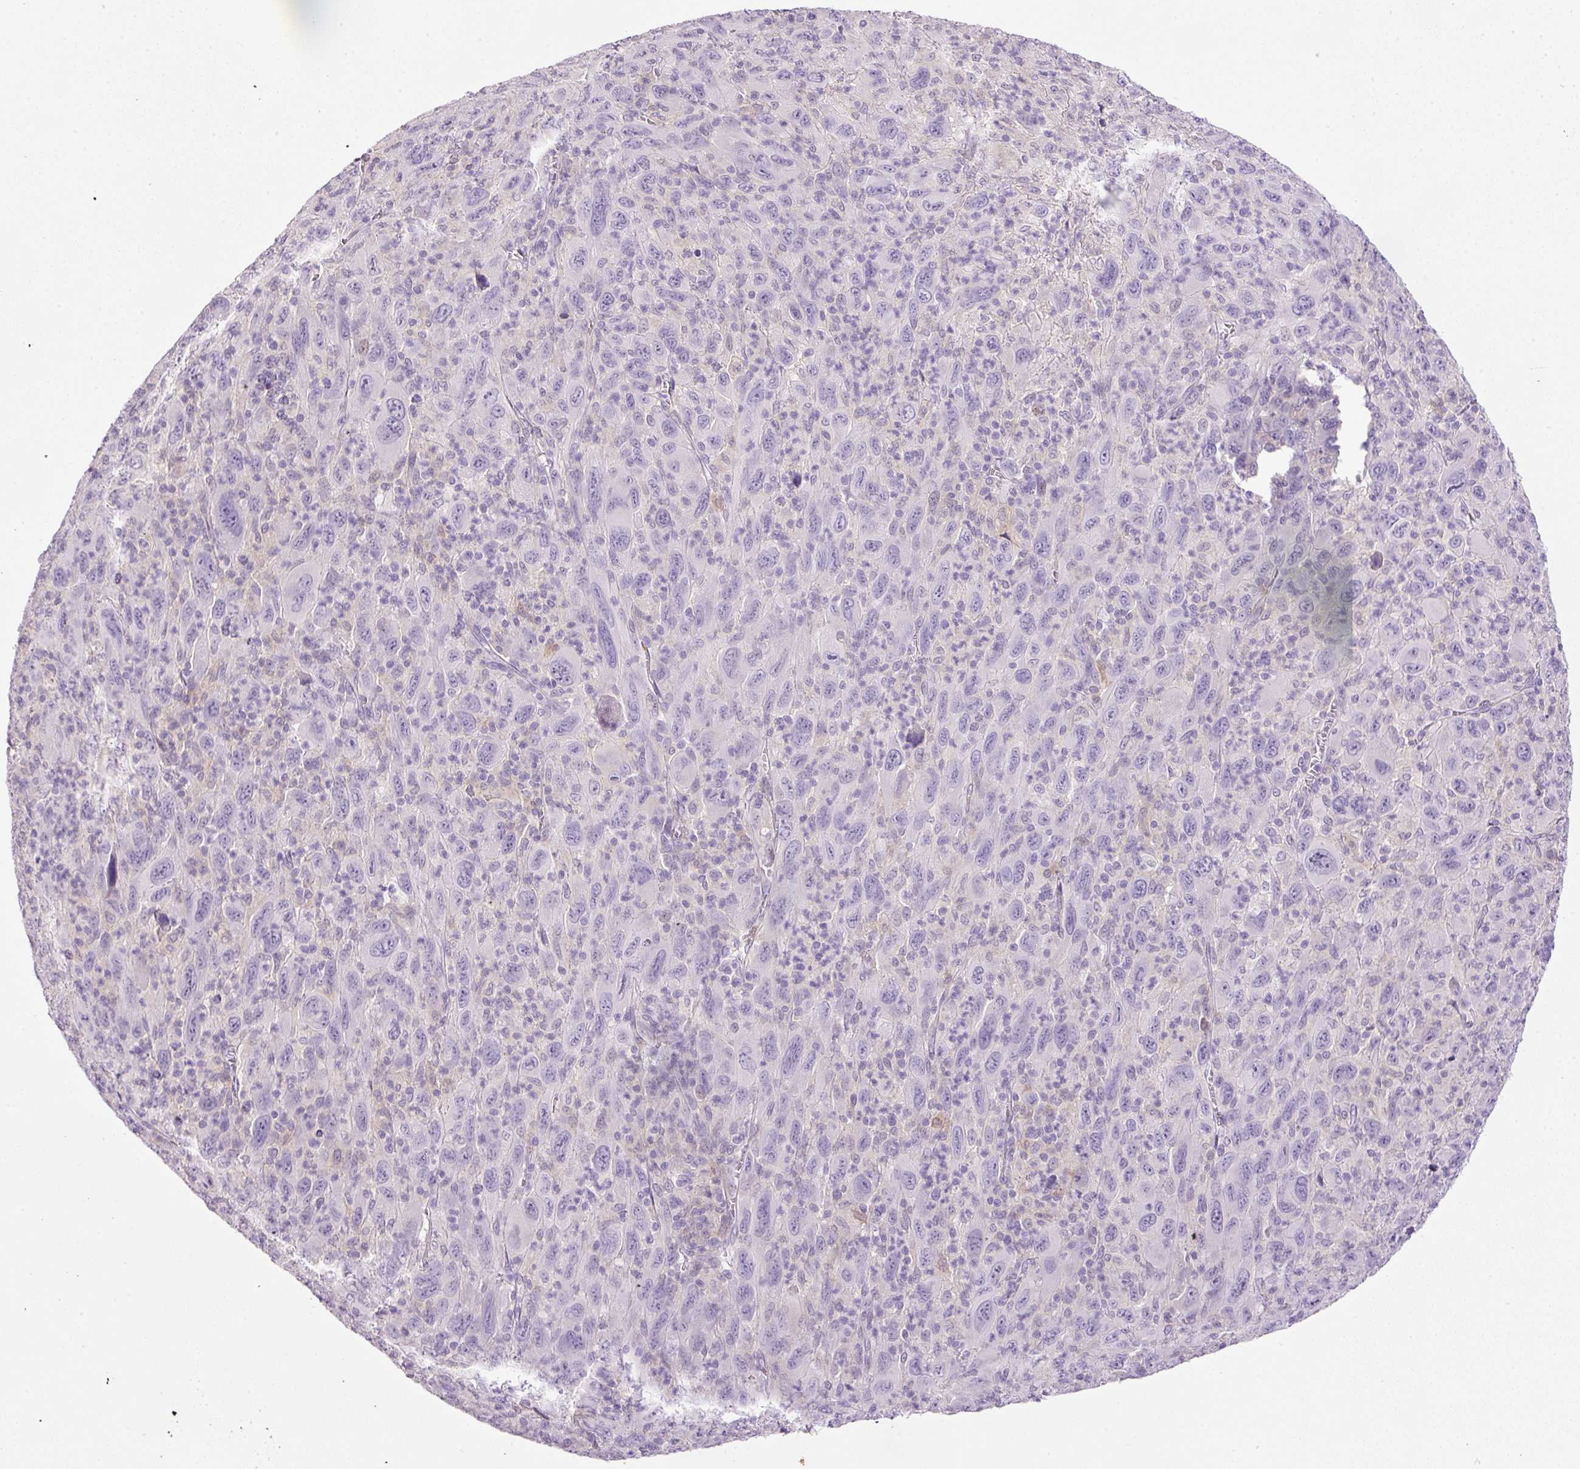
{"staining": {"intensity": "negative", "quantity": "none", "location": "none"}, "tissue": "melanoma", "cell_type": "Tumor cells", "image_type": "cancer", "snomed": [{"axis": "morphology", "description": "Malignant melanoma, Metastatic site"}, {"axis": "topography", "description": "Skin"}], "caption": "This is an immunohistochemistry photomicrograph of malignant melanoma (metastatic site). There is no staining in tumor cells.", "gene": "SRC", "patient": {"sex": "female", "age": 56}}